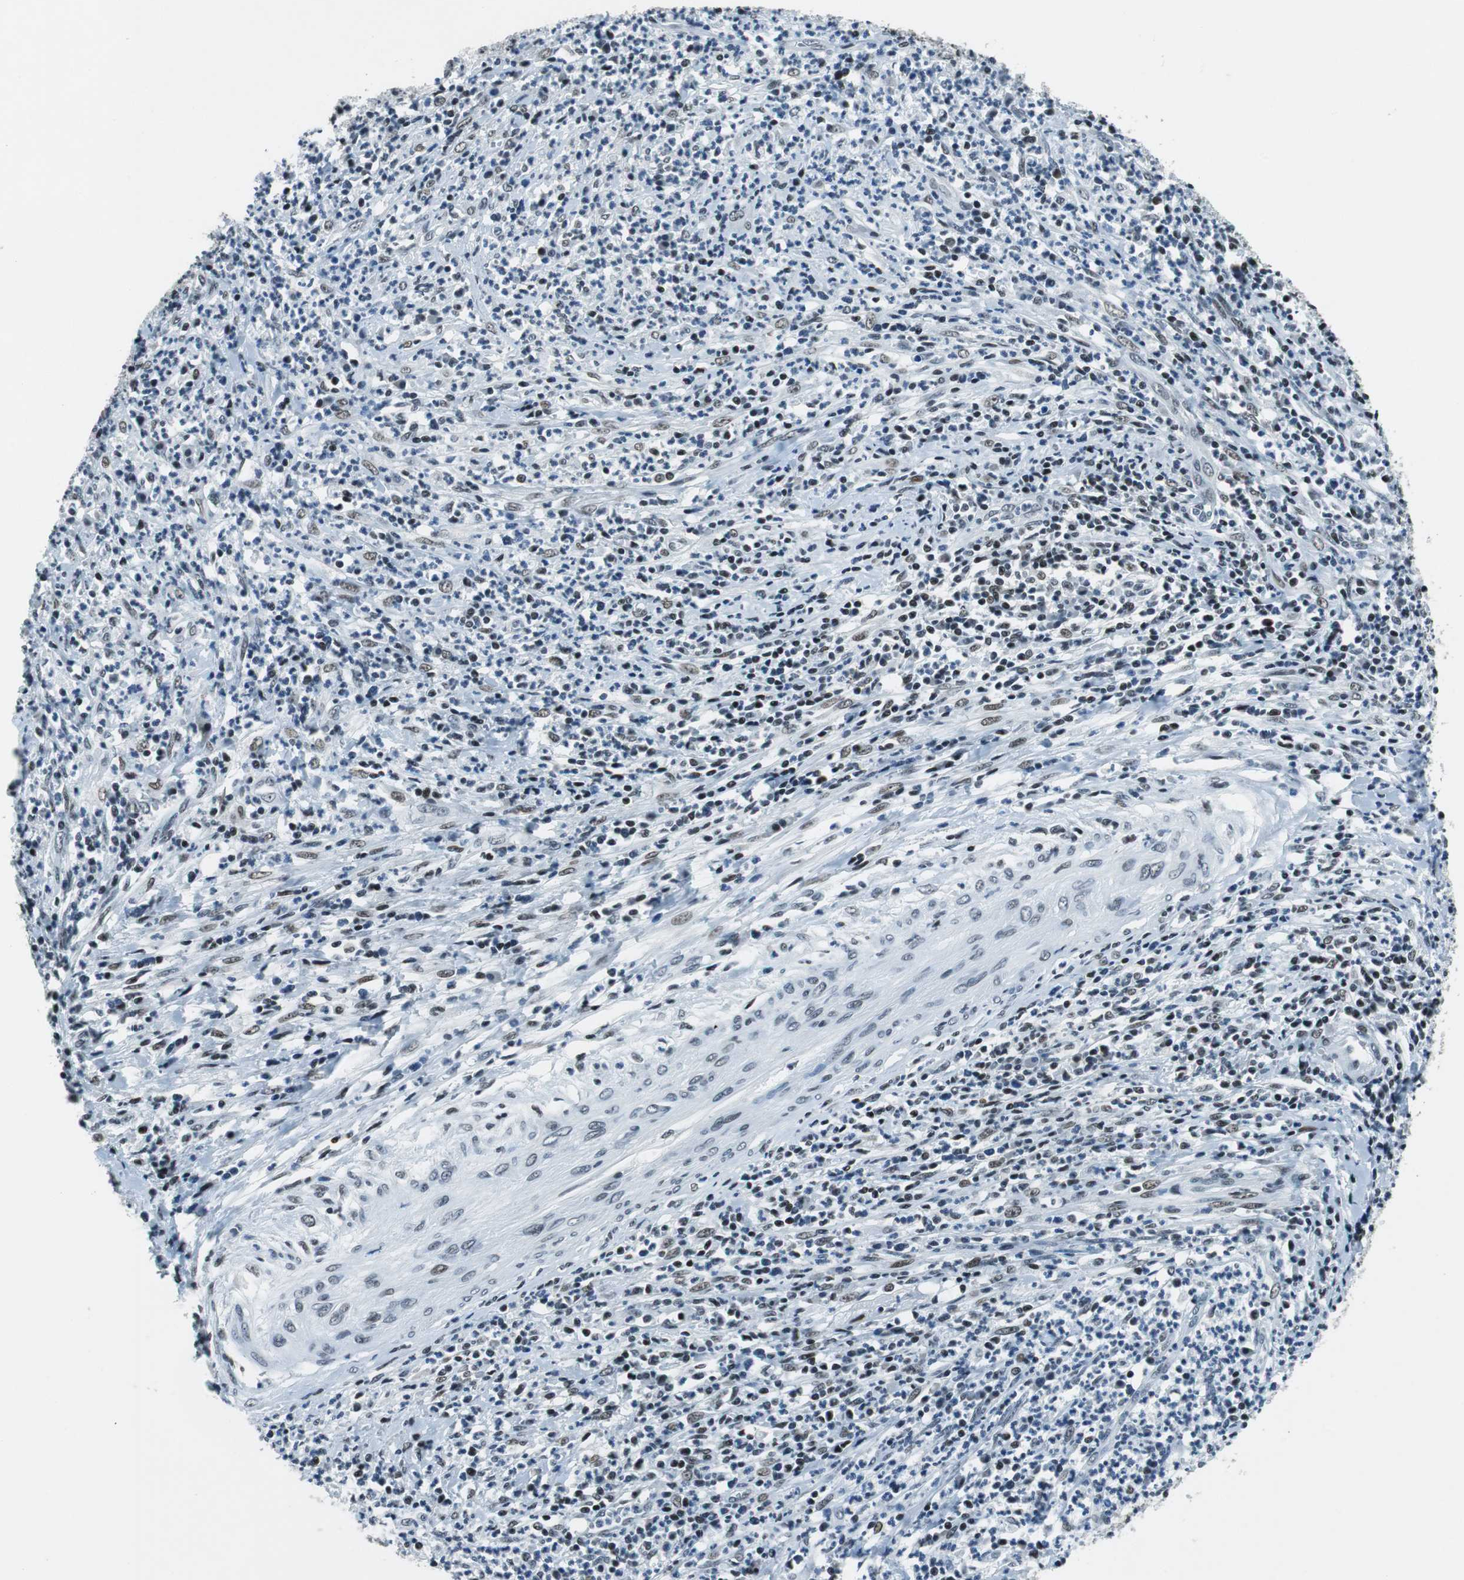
{"staining": {"intensity": "weak", "quantity": "25%-75%", "location": "nuclear"}, "tissue": "cervical cancer", "cell_type": "Tumor cells", "image_type": "cancer", "snomed": [{"axis": "morphology", "description": "Squamous cell carcinoma, NOS"}, {"axis": "topography", "description": "Cervix"}], "caption": "Cervical squamous cell carcinoma was stained to show a protein in brown. There is low levels of weak nuclear positivity in approximately 25%-75% of tumor cells.", "gene": "HDAC3", "patient": {"sex": "female", "age": 32}}